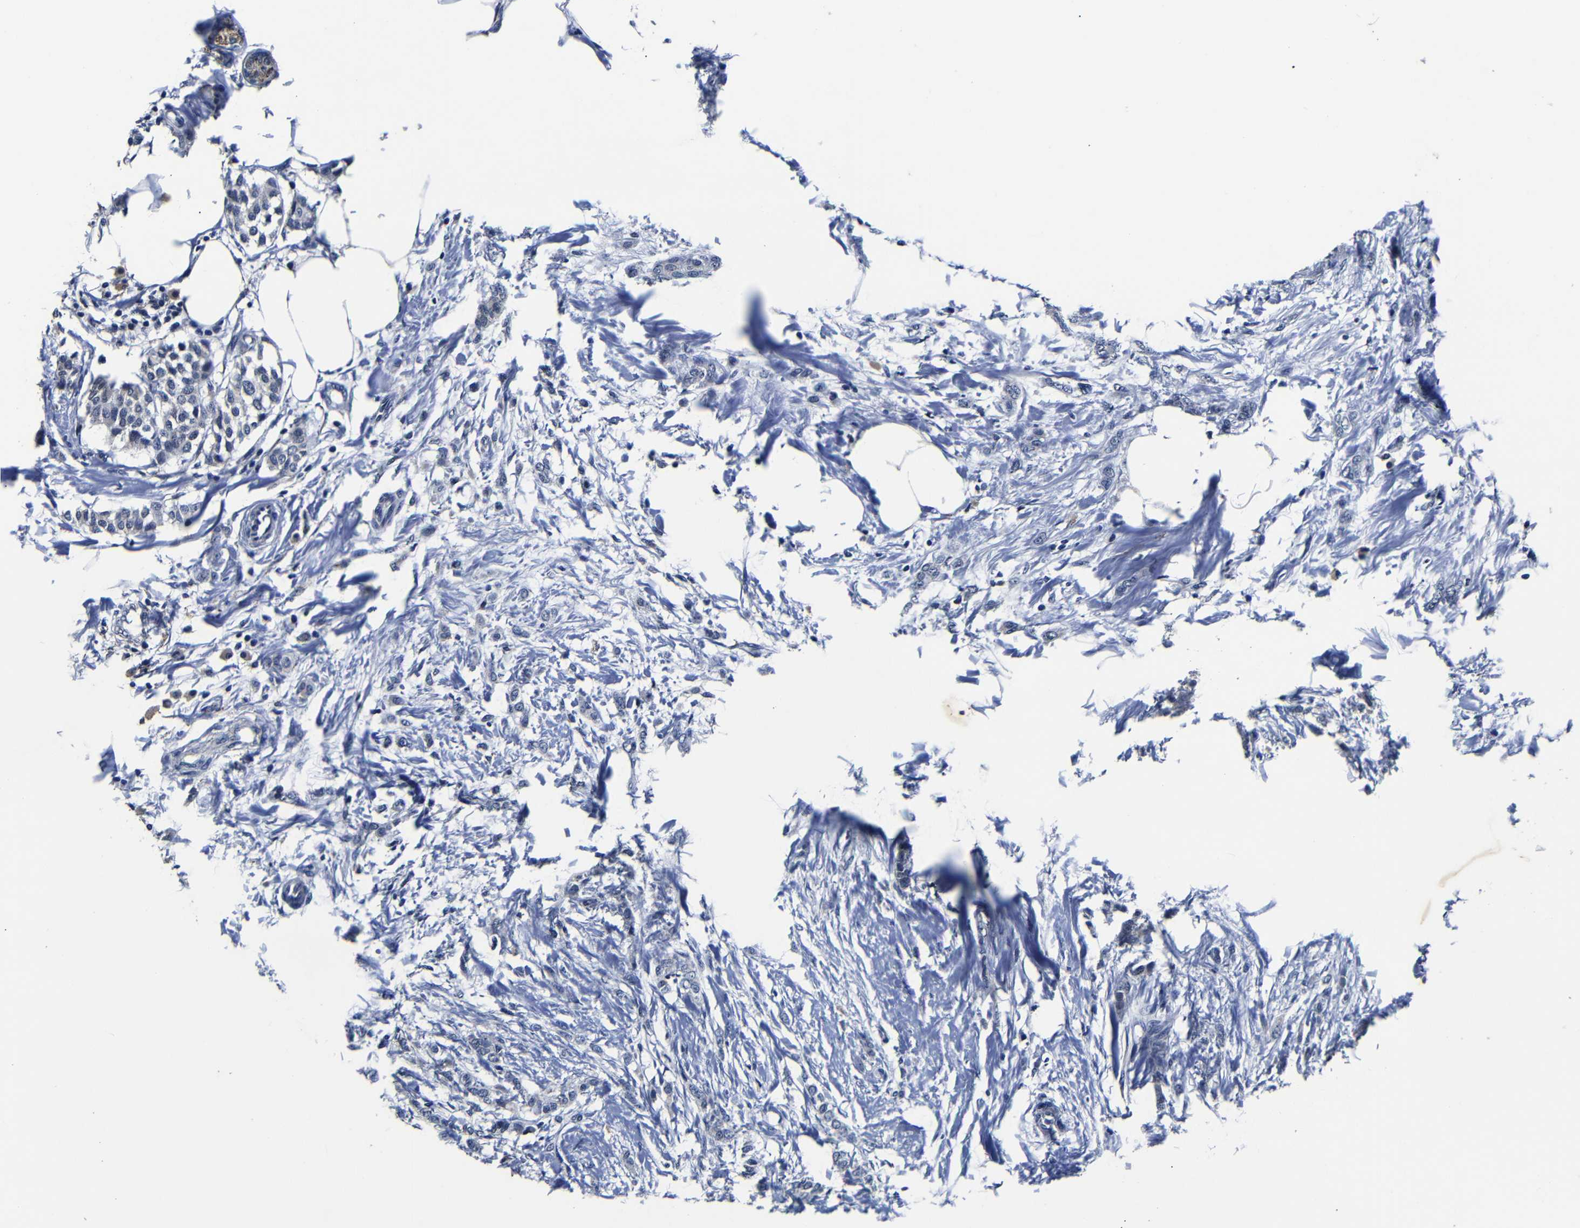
{"staining": {"intensity": "negative", "quantity": "none", "location": "none"}, "tissue": "breast cancer", "cell_type": "Tumor cells", "image_type": "cancer", "snomed": [{"axis": "morphology", "description": "Lobular carcinoma, in situ"}, {"axis": "morphology", "description": "Lobular carcinoma"}, {"axis": "topography", "description": "Breast"}], "caption": "Histopathology image shows no protein staining in tumor cells of lobular carcinoma (breast) tissue.", "gene": "DEPP1", "patient": {"sex": "female", "age": 41}}